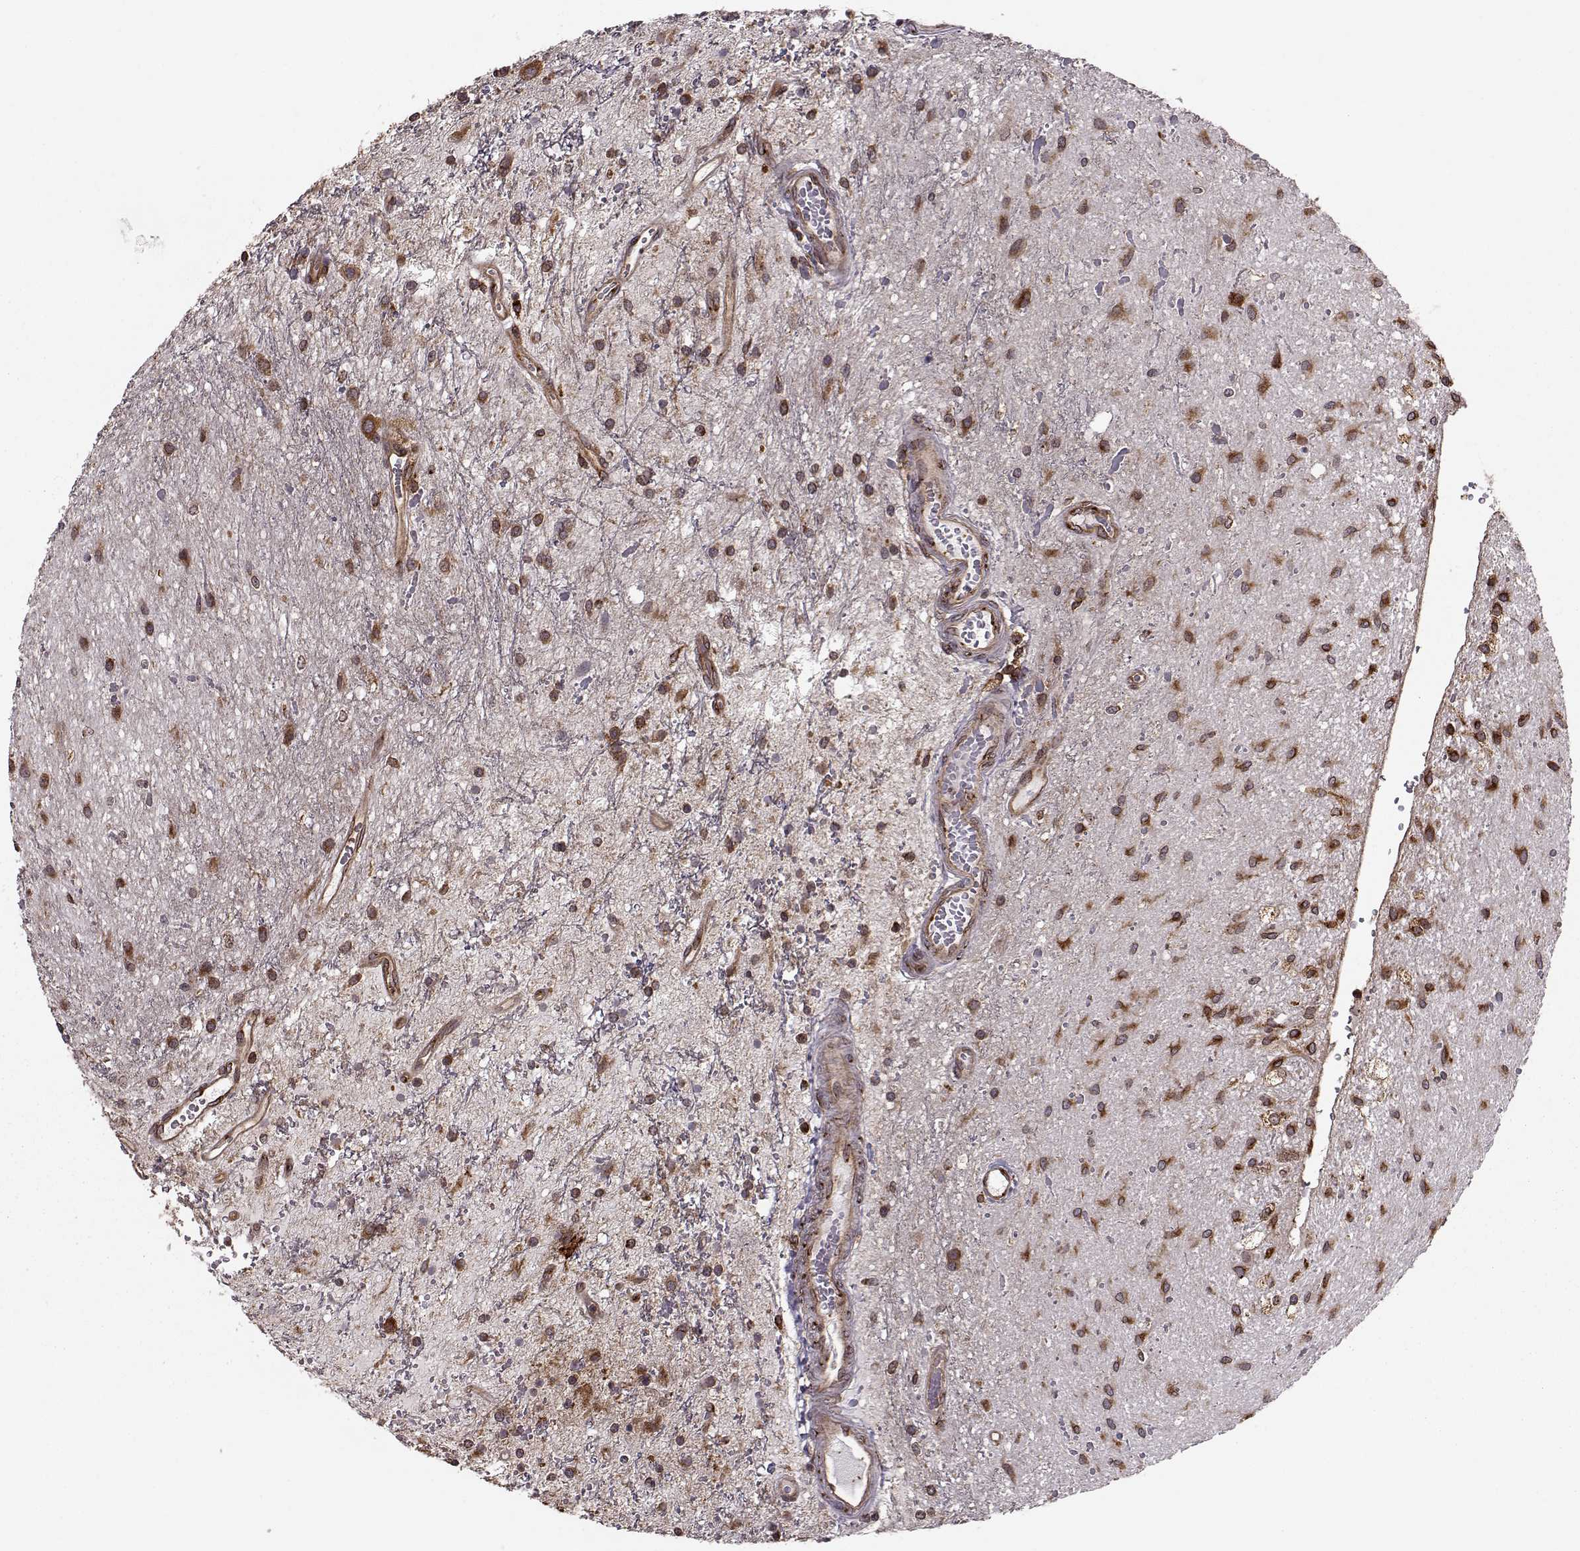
{"staining": {"intensity": "moderate", "quantity": ">75%", "location": "cytoplasmic/membranous"}, "tissue": "glioma", "cell_type": "Tumor cells", "image_type": "cancer", "snomed": [{"axis": "morphology", "description": "Glioma, malignant, Low grade"}, {"axis": "topography", "description": "Cerebellum"}], "caption": "Malignant low-grade glioma stained for a protein exhibits moderate cytoplasmic/membranous positivity in tumor cells.", "gene": "YIPF5", "patient": {"sex": "female", "age": 14}}